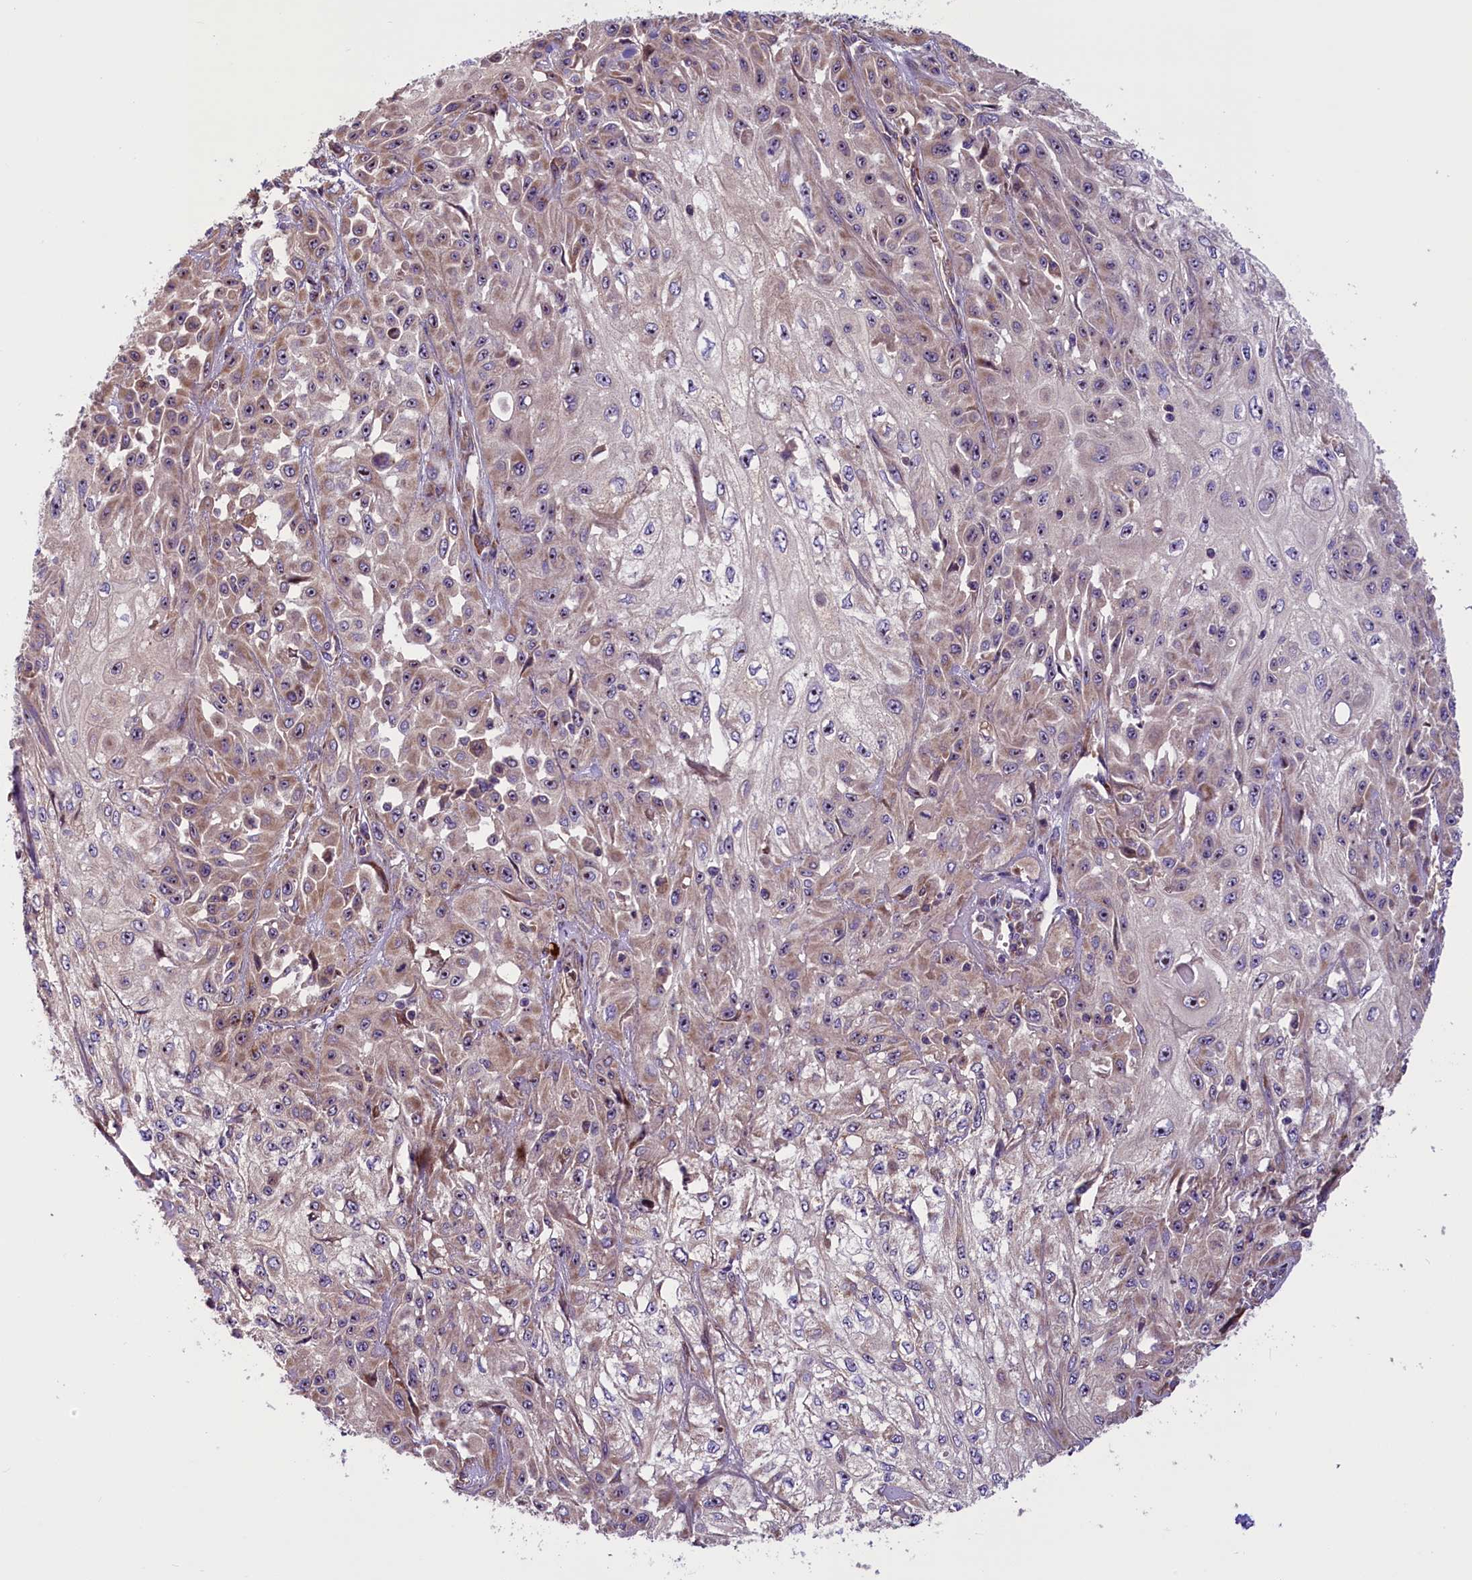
{"staining": {"intensity": "weak", "quantity": "25%-75%", "location": "cytoplasmic/membranous"}, "tissue": "skin cancer", "cell_type": "Tumor cells", "image_type": "cancer", "snomed": [{"axis": "morphology", "description": "Squamous cell carcinoma, NOS"}, {"axis": "morphology", "description": "Squamous cell carcinoma, metastatic, NOS"}, {"axis": "topography", "description": "Skin"}, {"axis": "topography", "description": "Lymph node"}], "caption": "This photomicrograph displays skin cancer stained with IHC to label a protein in brown. The cytoplasmic/membranous of tumor cells show weak positivity for the protein. Nuclei are counter-stained blue.", "gene": "FRY", "patient": {"sex": "male", "age": 75}}